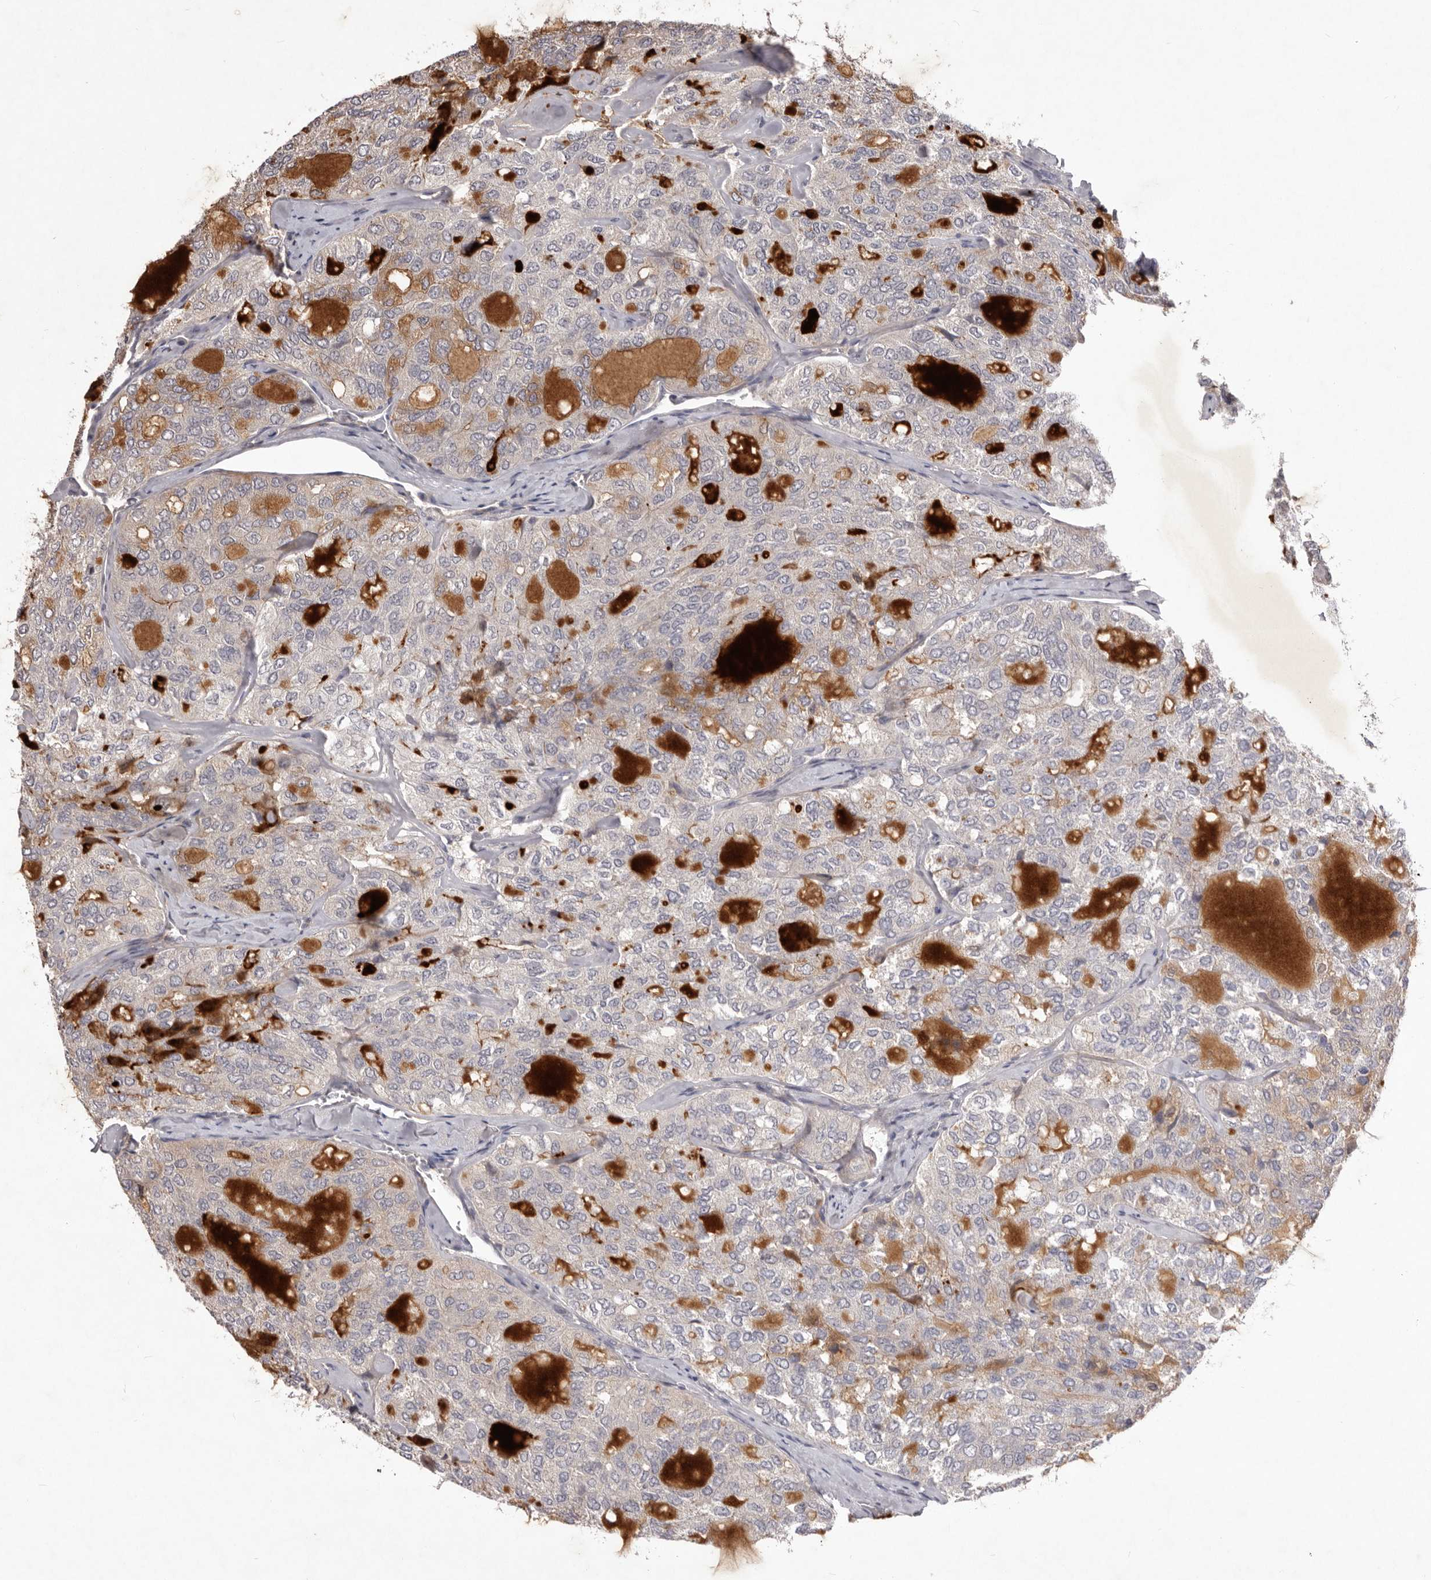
{"staining": {"intensity": "weak", "quantity": "<25%", "location": "cytoplasmic/membranous"}, "tissue": "thyroid cancer", "cell_type": "Tumor cells", "image_type": "cancer", "snomed": [{"axis": "morphology", "description": "Follicular adenoma carcinoma, NOS"}, {"axis": "topography", "description": "Thyroid gland"}], "caption": "An immunohistochemistry image of thyroid cancer (follicular adenoma carcinoma) is shown. There is no staining in tumor cells of thyroid cancer (follicular adenoma carcinoma). (IHC, brightfield microscopy, high magnification).", "gene": "HBS1L", "patient": {"sex": "male", "age": 75}}